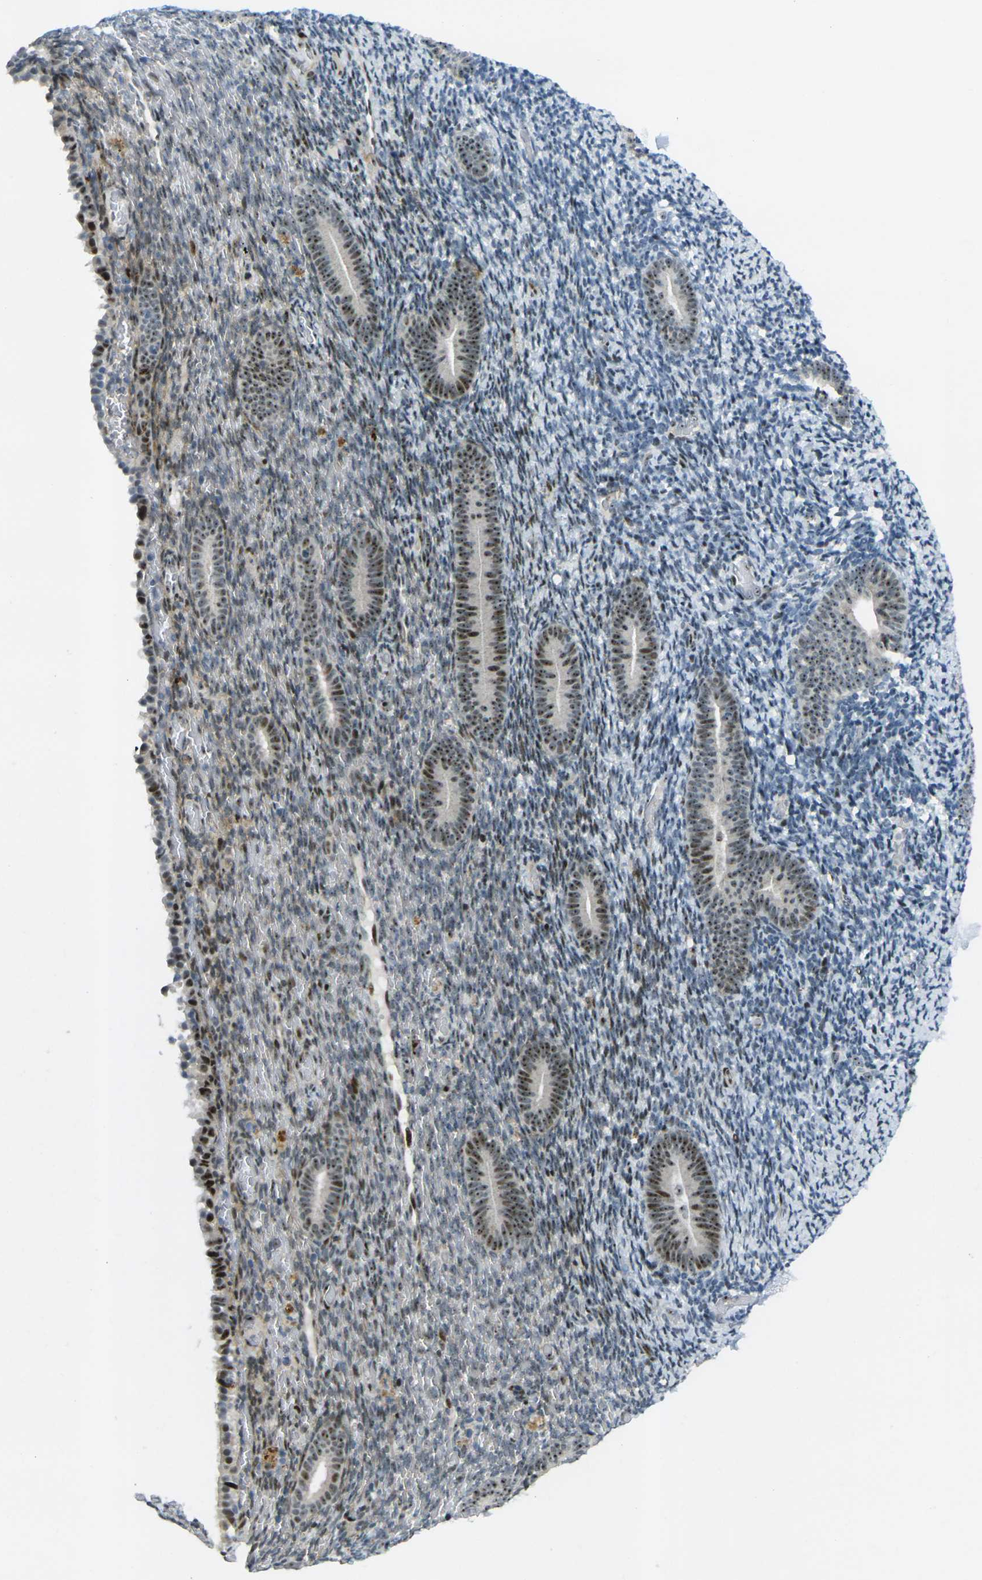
{"staining": {"intensity": "moderate", "quantity": "25%-75%", "location": "nuclear"}, "tissue": "endometrium", "cell_type": "Cells in endometrial stroma", "image_type": "normal", "snomed": [{"axis": "morphology", "description": "Normal tissue, NOS"}, {"axis": "topography", "description": "Endometrium"}], "caption": "Moderate nuclear protein expression is present in about 25%-75% of cells in endometrial stroma in endometrium. The staining was performed using DAB, with brown indicating positive protein expression. Nuclei are stained blue with hematoxylin.", "gene": "UBE2C", "patient": {"sex": "female", "age": 51}}